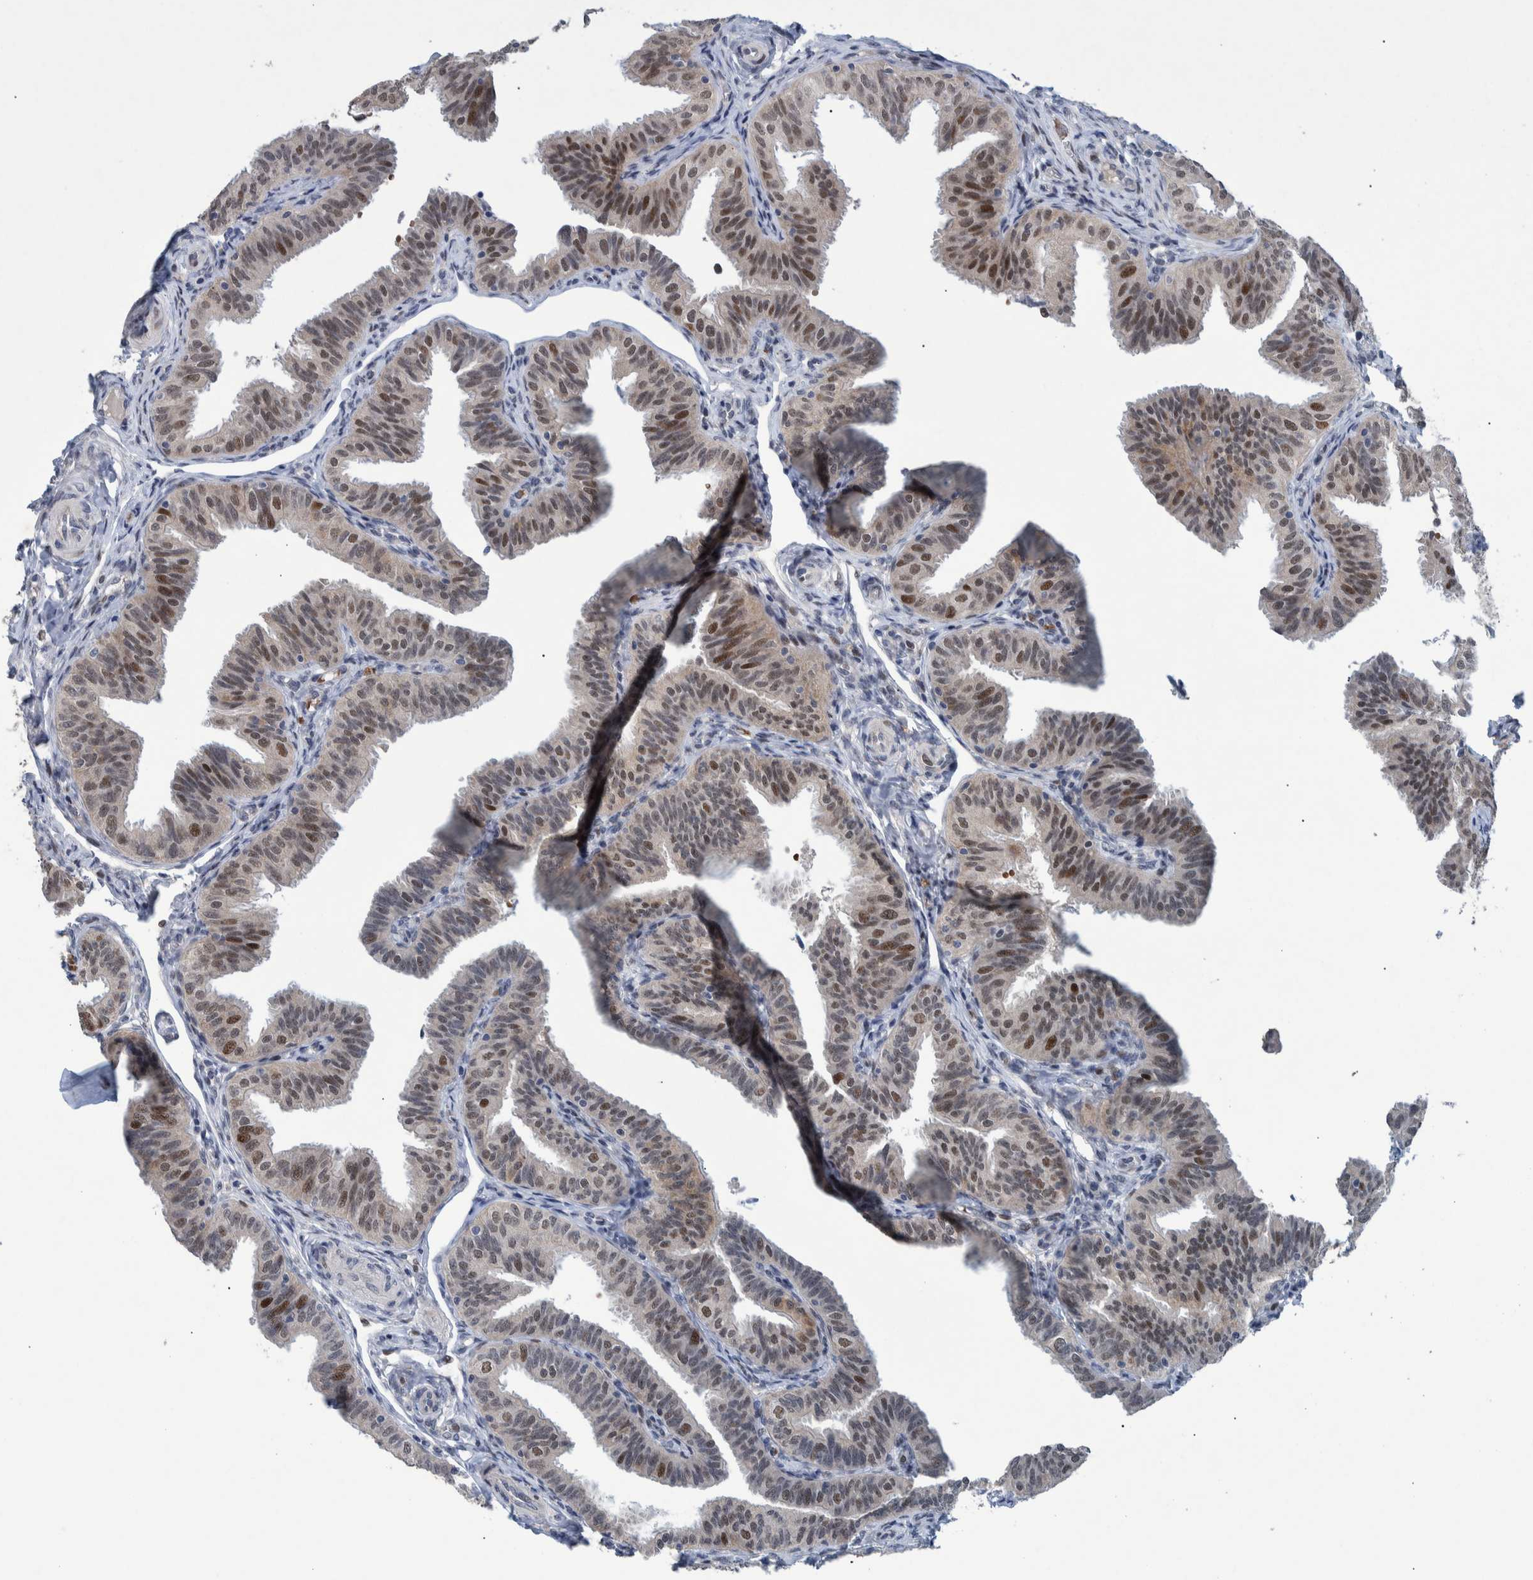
{"staining": {"intensity": "moderate", "quantity": "25%-75%", "location": "nuclear"}, "tissue": "fallopian tube", "cell_type": "Glandular cells", "image_type": "normal", "snomed": [{"axis": "morphology", "description": "Normal tissue, NOS"}, {"axis": "topography", "description": "Fallopian tube"}], "caption": "Protein analysis of unremarkable fallopian tube displays moderate nuclear expression in approximately 25%-75% of glandular cells. The staining was performed using DAB (3,3'-diaminobenzidine), with brown indicating positive protein expression. Nuclei are stained blue with hematoxylin.", "gene": "ESRP1", "patient": {"sex": "female", "age": 35}}